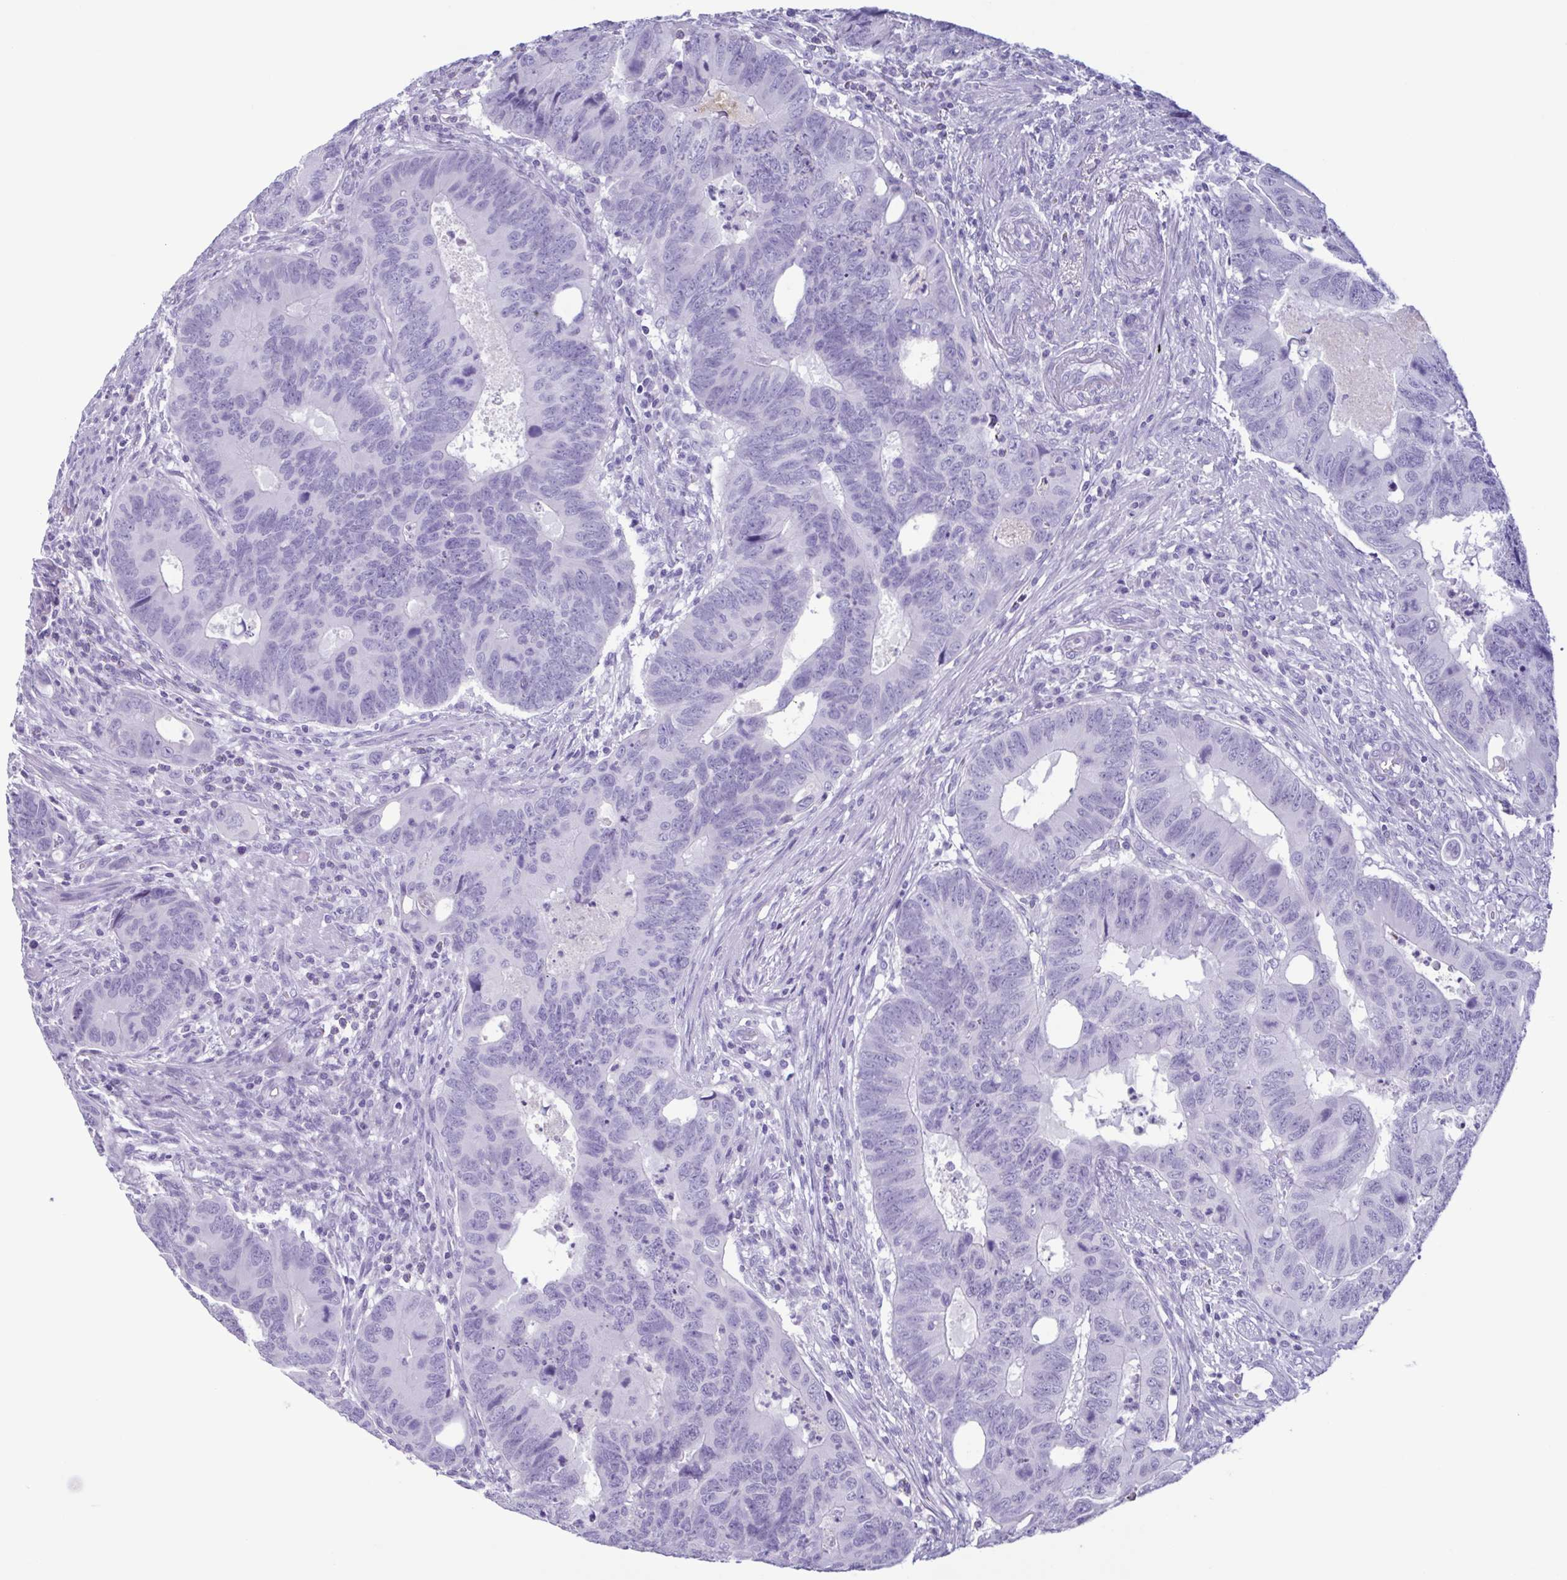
{"staining": {"intensity": "negative", "quantity": "none", "location": "none"}, "tissue": "colorectal cancer", "cell_type": "Tumor cells", "image_type": "cancer", "snomed": [{"axis": "morphology", "description": "Adenocarcinoma, NOS"}, {"axis": "topography", "description": "Colon"}], "caption": "The image displays no significant expression in tumor cells of colorectal cancer.", "gene": "LTF", "patient": {"sex": "male", "age": 62}}